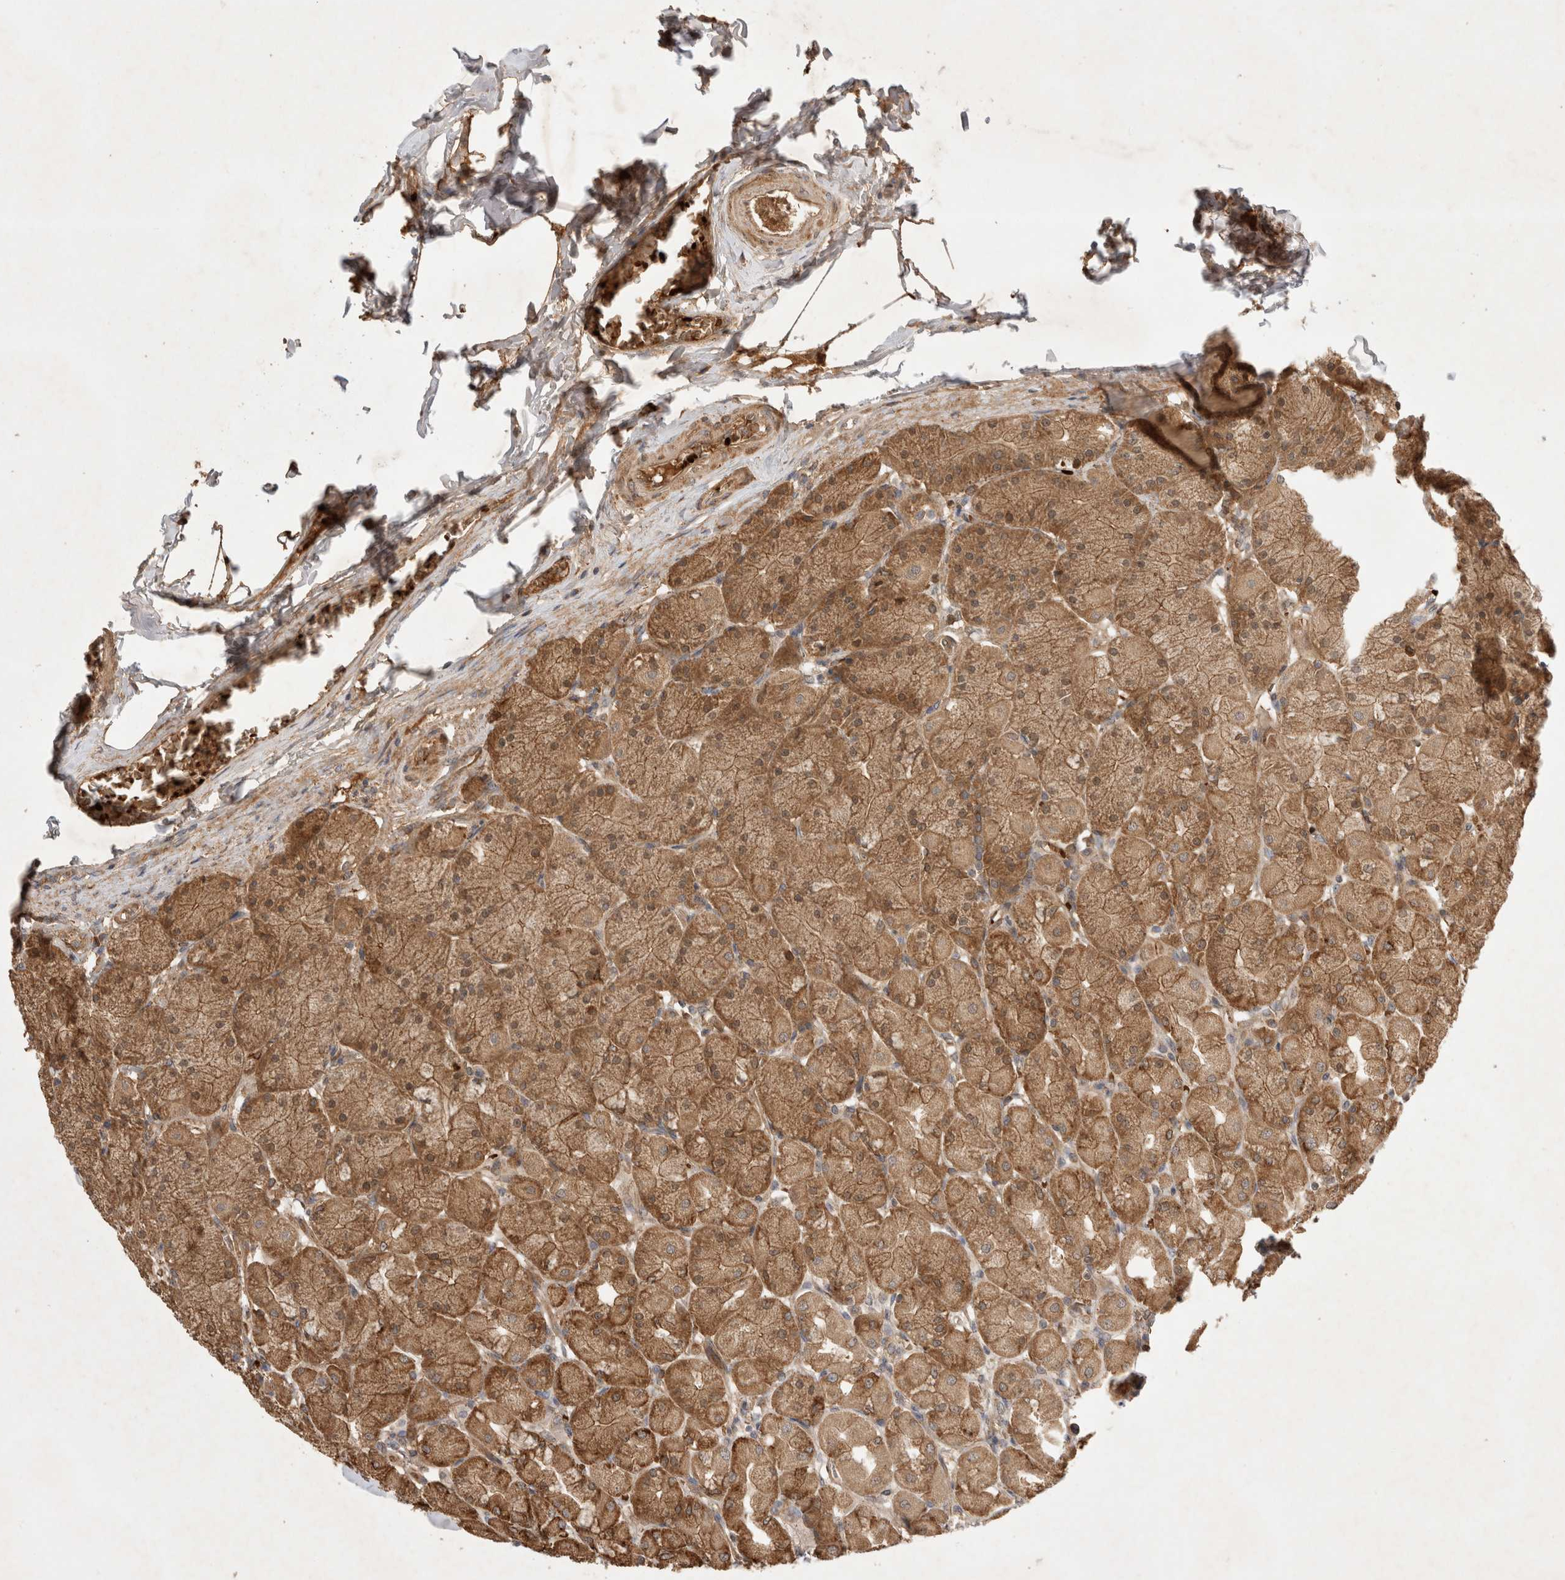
{"staining": {"intensity": "moderate", "quantity": ">75%", "location": "cytoplasmic/membranous"}, "tissue": "stomach", "cell_type": "Glandular cells", "image_type": "normal", "snomed": [{"axis": "morphology", "description": "Normal tissue, NOS"}, {"axis": "topography", "description": "Stomach, upper"}], "caption": "High-magnification brightfield microscopy of normal stomach stained with DAB (3,3'-diaminobenzidine) (brown) and counterstained with hematoxylin (blue). glandular cells exhibit moderate cytoplasmic/membranous positivity is identified in about>75% of cells.", "gene": "FAM221A", "patient": {"sex": "female", "age": 56}}